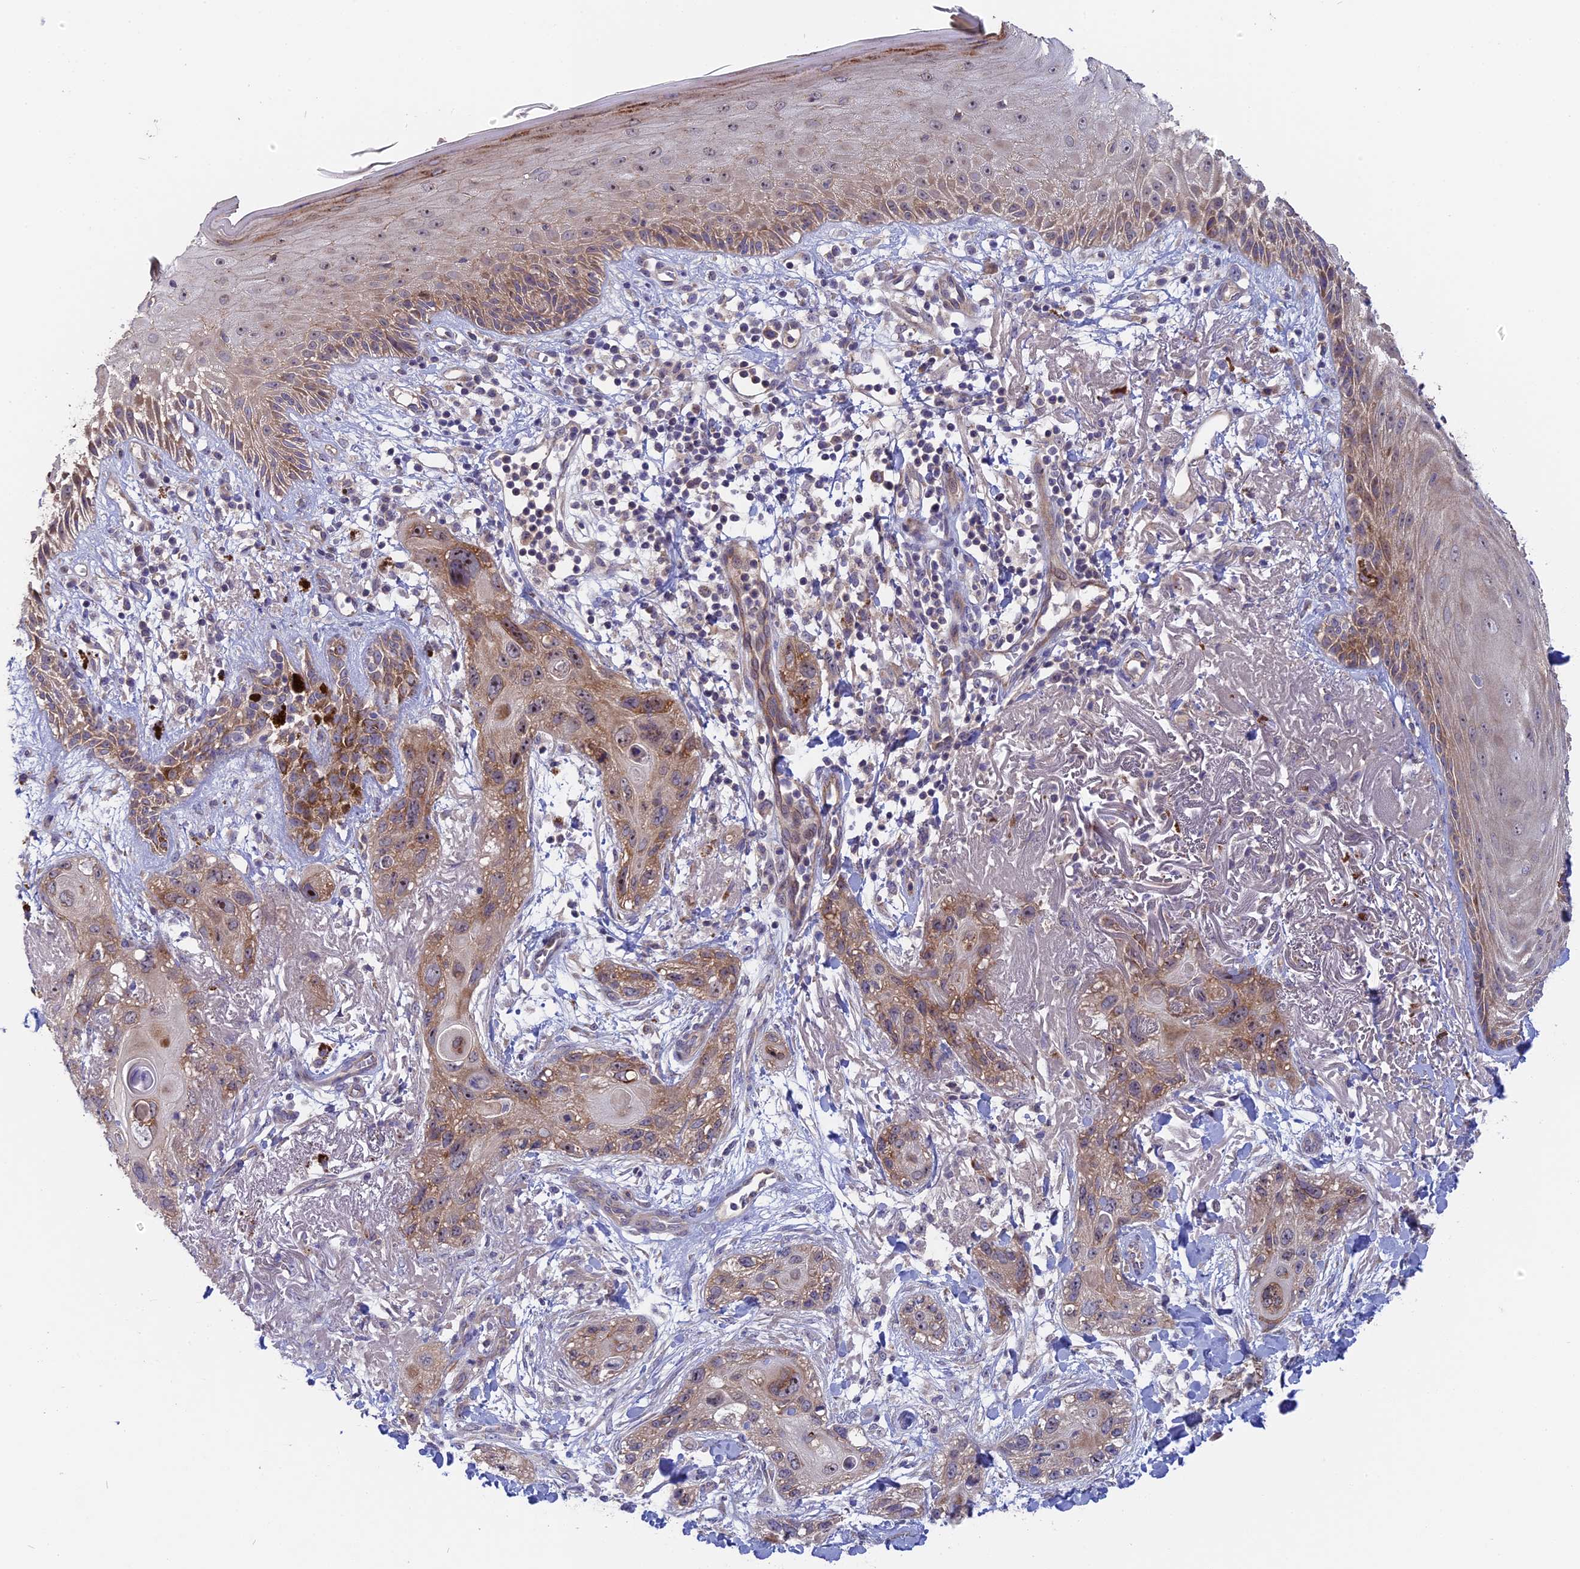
{"staining": {"intensity": "moderate", "quantity": "25%-75%", "location": "cytoplasmic/membranous,nuclear"}, "tissue": "skin cancer", "cell_type": "Tumor cells", "image_type": "cancer", "snomed": [{"axis": "morphology", "description": "Normal tissue, NOS"}, {"axis": "morphology", "description": "Squamous cell carcinoma, NOS"}, {"axis": "topography", "description": "Skin"}], "caption": "This is a photomicrograph of immunohistochemistry staining of skin cancer, which shows moderate expression in the cytoplasmic/membranous and nuclear of tumor cells.", "gene": "TENT4B", "patient": {"sex": "male", "age": 72}}